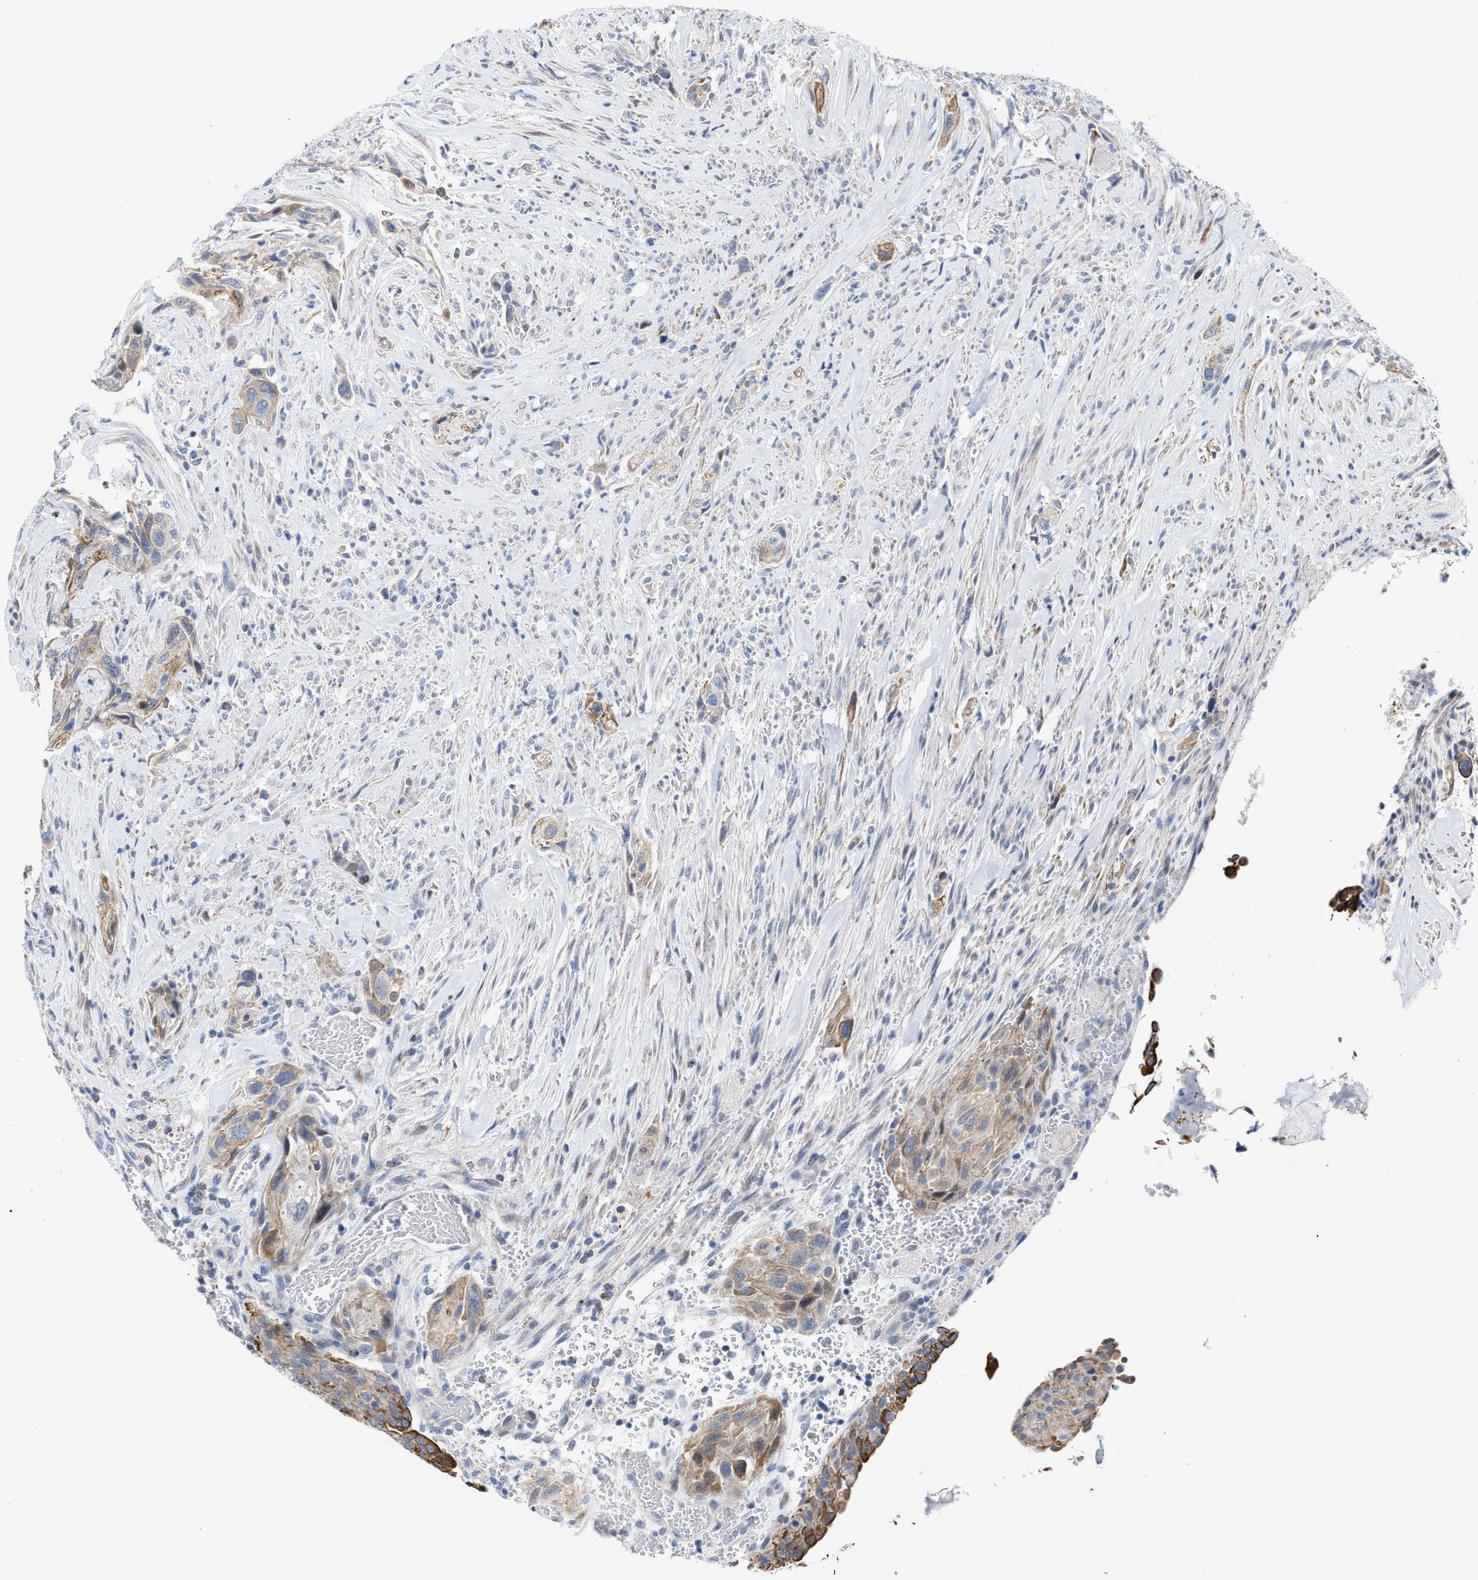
{"staining": {"intensity": "weak", "quantity": ">75%", "location": "cytoplasmic/membranous"}, "tissue": "urothelial cancer", "cell_type": "Tumor cells", "image_type": "cancer", "snomed": [{"axis": "morphology", "description": "Urothelial carcinoma, Low grade"}, {"axis": "morphology", "description": "Urothelial carcinoma, High grade"}, {"axis": "topography", "description": "Urinary bladder"}], "caption": "Brown immunohistochemical staining in urothelial cancer exhibits weak cytoplasmic/membranous positivity in approximately >75% of tumor cells.", "gene": "JAG1", "patient": {"sex": "male", "age": 35}}